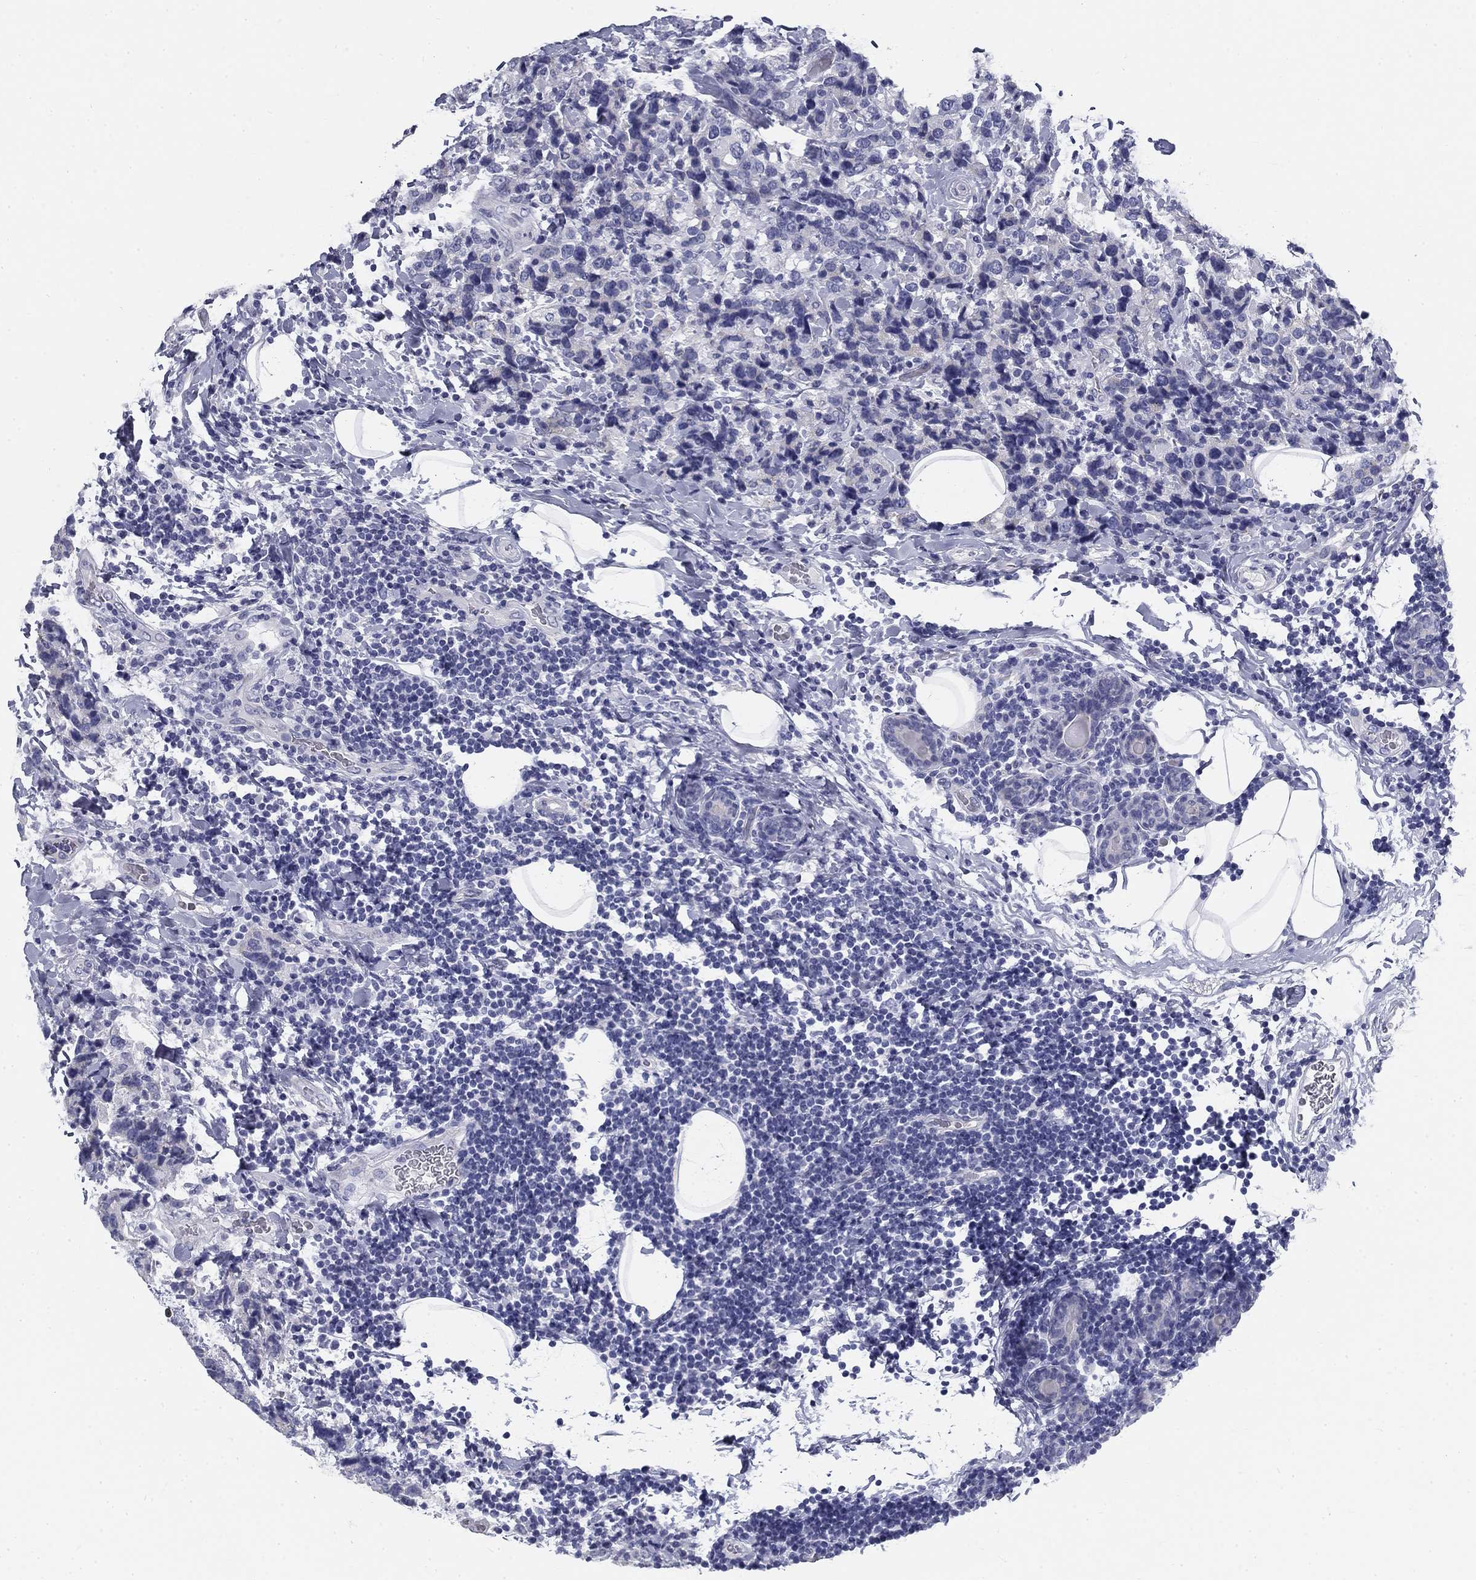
{"staining": {"intensity": "negative", "quantity": "none", "location": "none"}, "tissue": "breast cancer", "cell_type": "Tumor cells", "image_type": "cancer", "snomed": [{"axis": "morphology", "description": "Lobular carcinoma"}, {"axis": "topography", "description": "Breast"}], "caption": "Breast cancer was stained to show a protein in brown. There is no significant positivity in tumor cells.", "gene": "GALNTL5", "patient": {"sex": "female", "age": 59}}